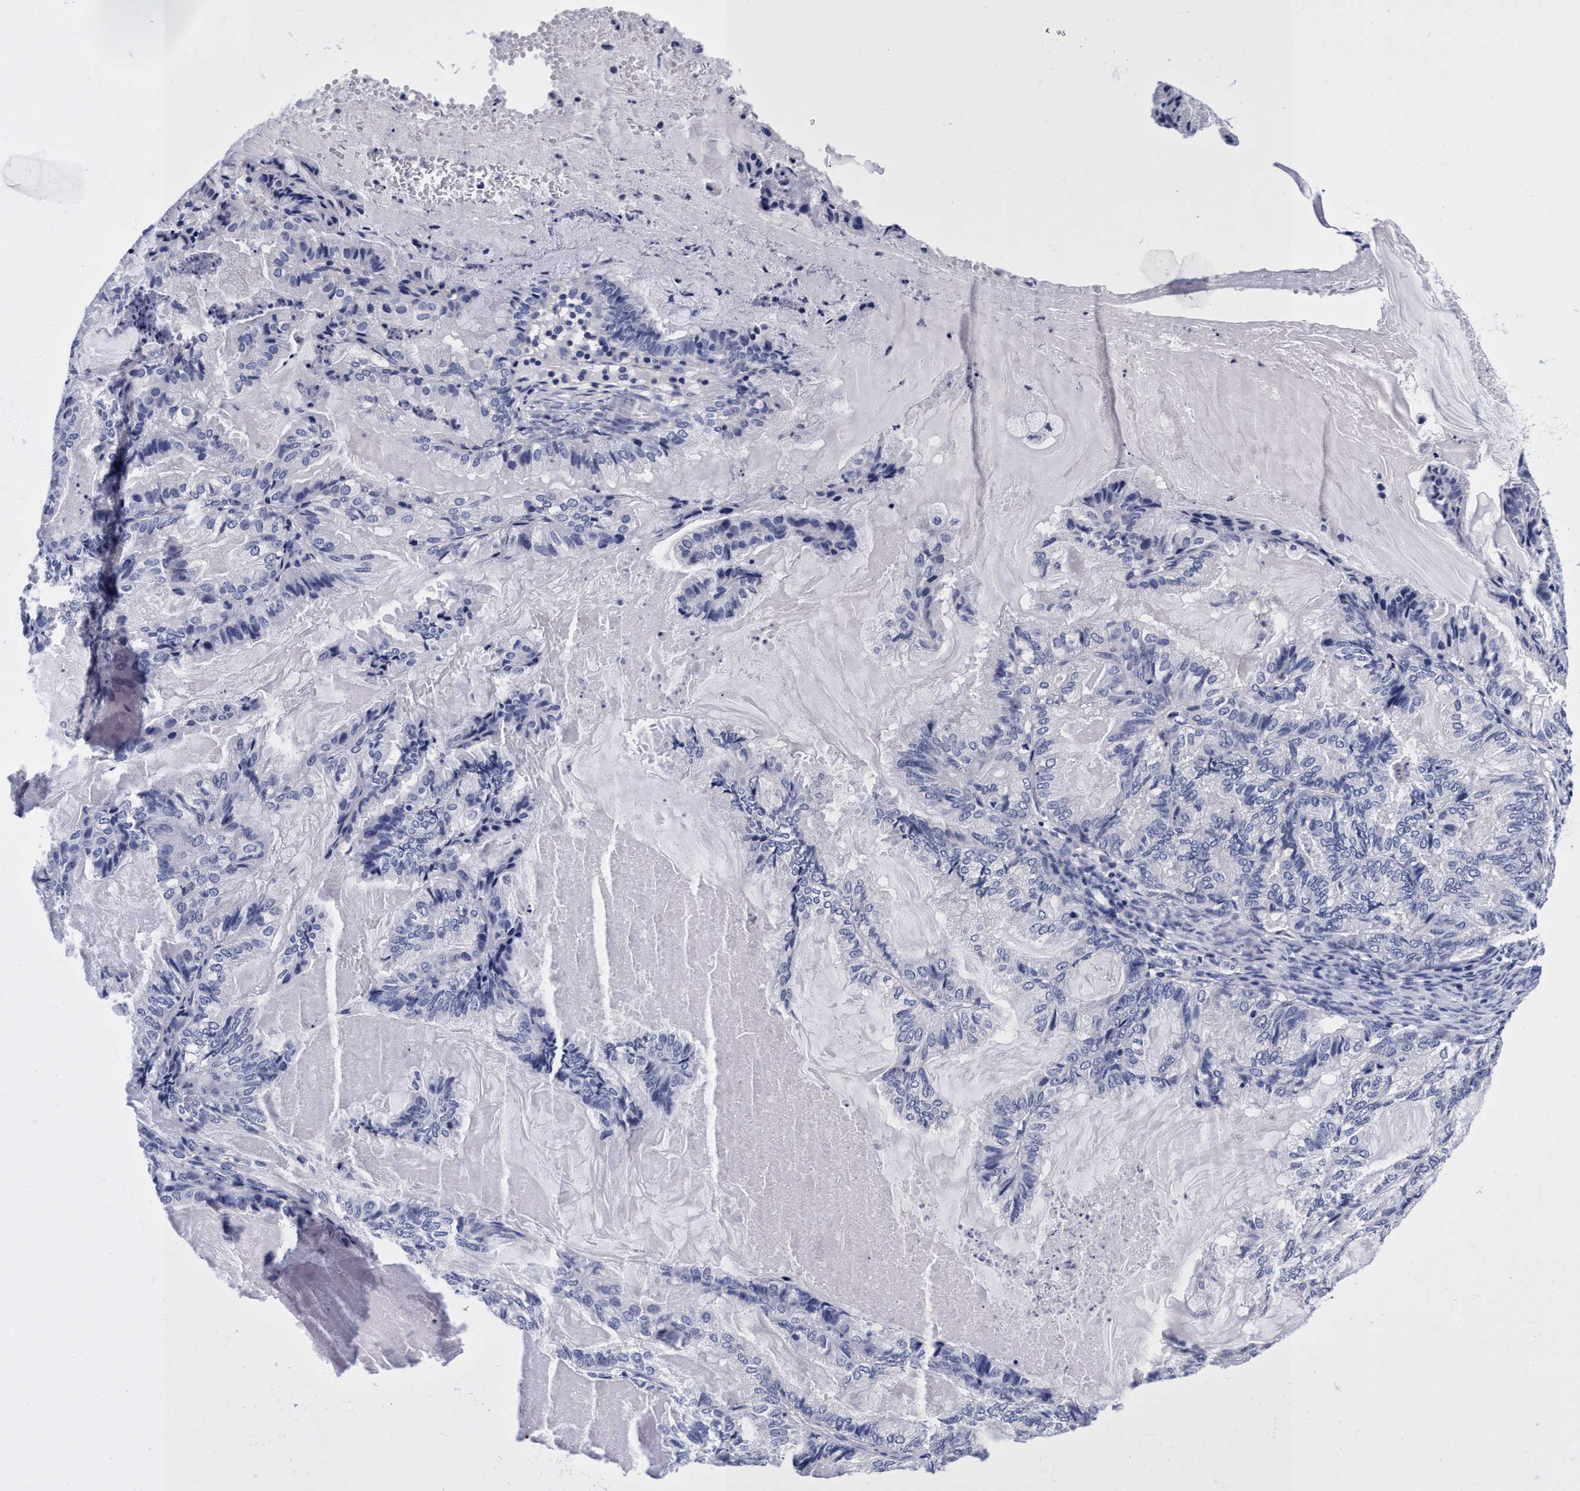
{"staining": {"intensity": "negative", "quantity": "none", "location": "none"}, "tissue": "endometrial cancer", "cell_type": "Tumor cells", "image_type": "cancer", "snomed": [{"axis": "morphology", "description": "Adenocarcinoma, NOS"}, {"axis": "topography", "description": "Endometrium"}], "caption": "Protein analysis of endometrial cancer (adenocarcinoma) reveals no significant expression in tumor cells.", "gene": "PLPPR1", "patient": {"sex": "female", "age": 86}}